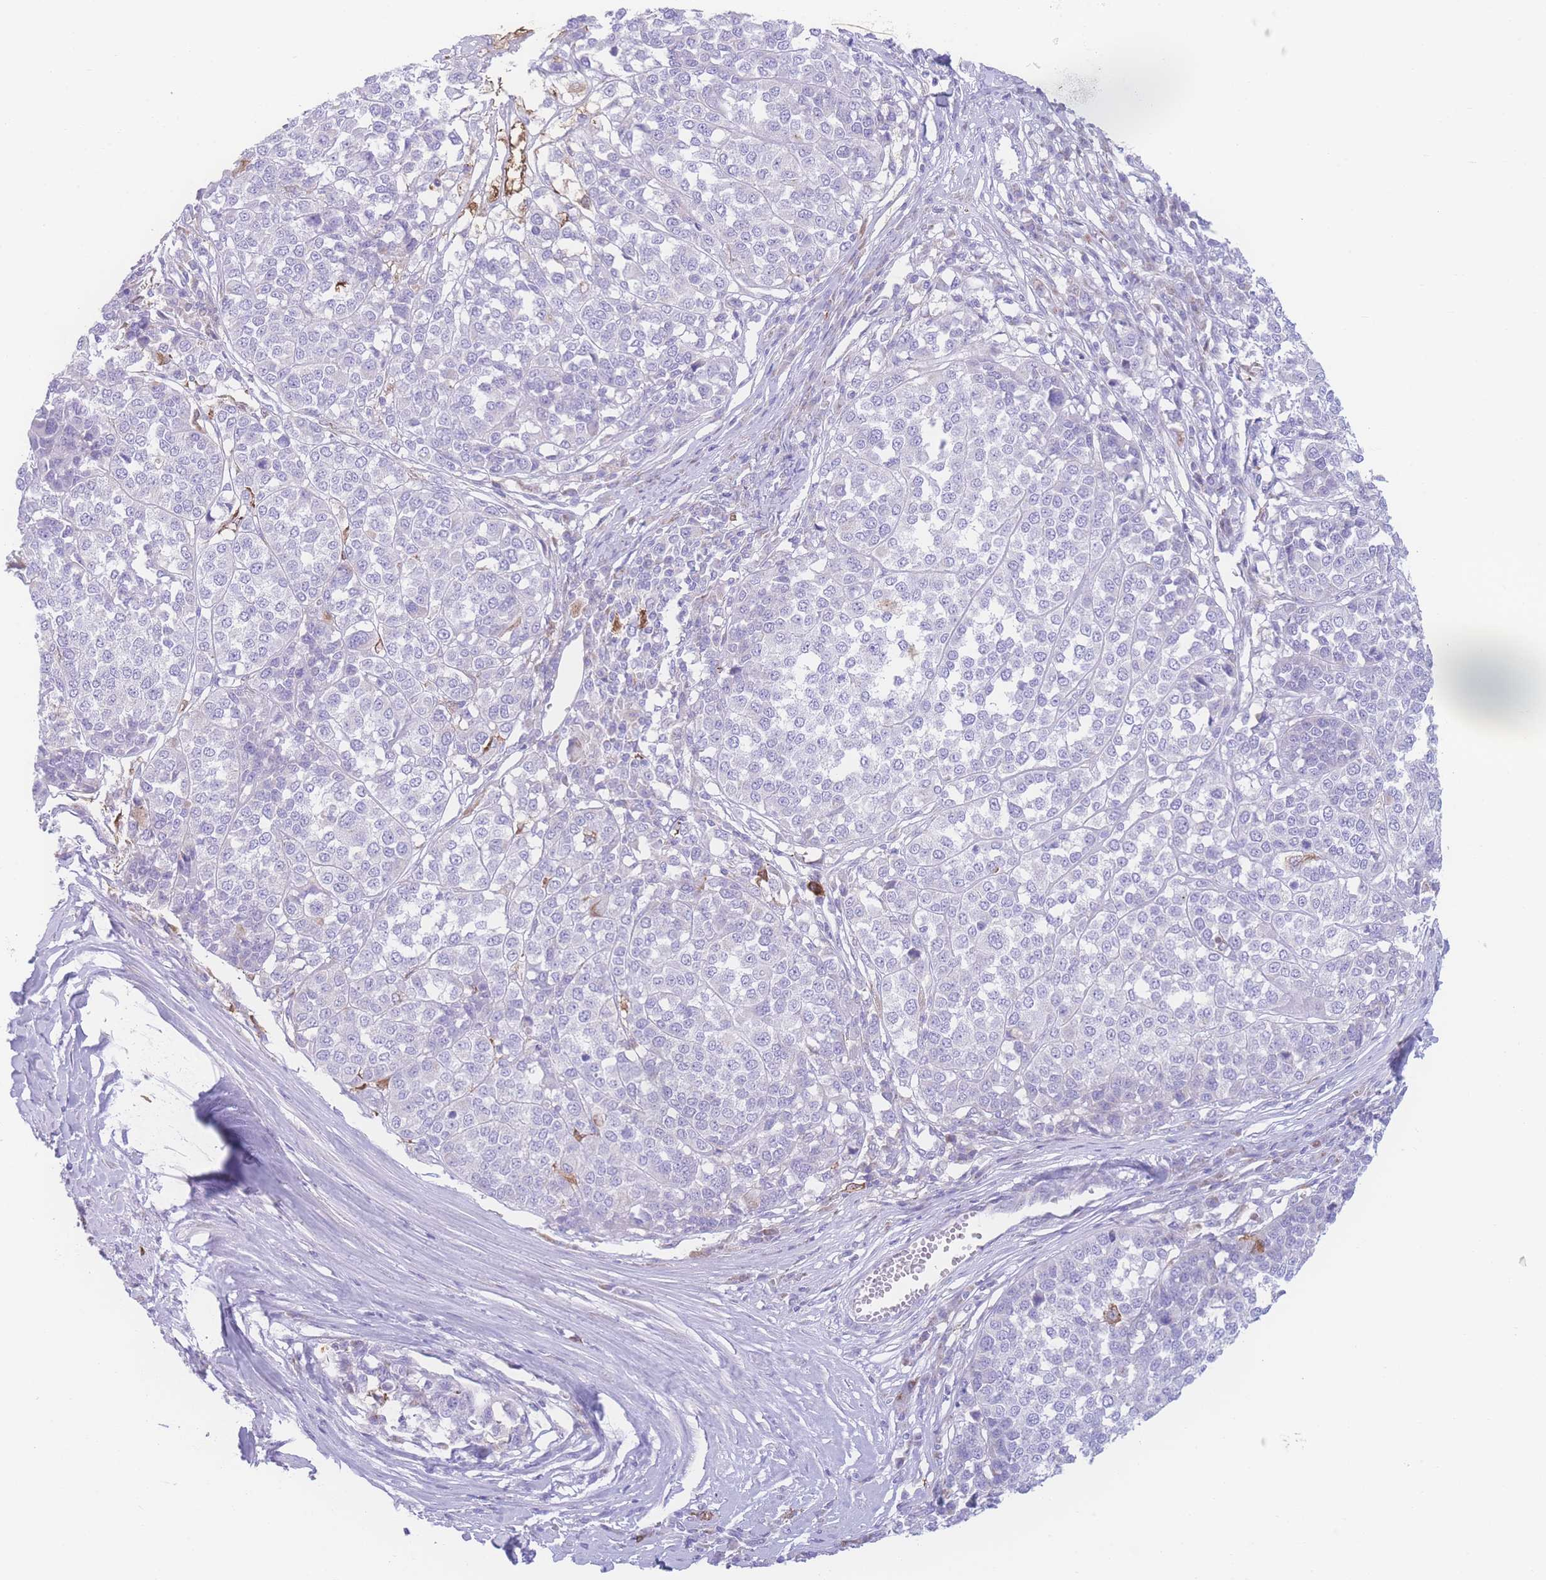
{"staining": {"intensity": "negative", "quantity": "none", "location": "none"}, "tissue": "melanoma", "cell_type": "Tumor cells", "image_type": "cancer", "snomed": [{"axis": "morphology", "description": "Malignant melanoma, Metastatic site"}, {"axis": "topography", "description": "Lymph node"}], "caption": "Immunohistochemistry photomicrograph of neoplastic tissue: human melanoma stained with DAB displays no significant protein staining in tumor cells. Nuclei are stained in blue.", "gene": "NBEAL1", "patient": {"sex": "male", "age": 44}}